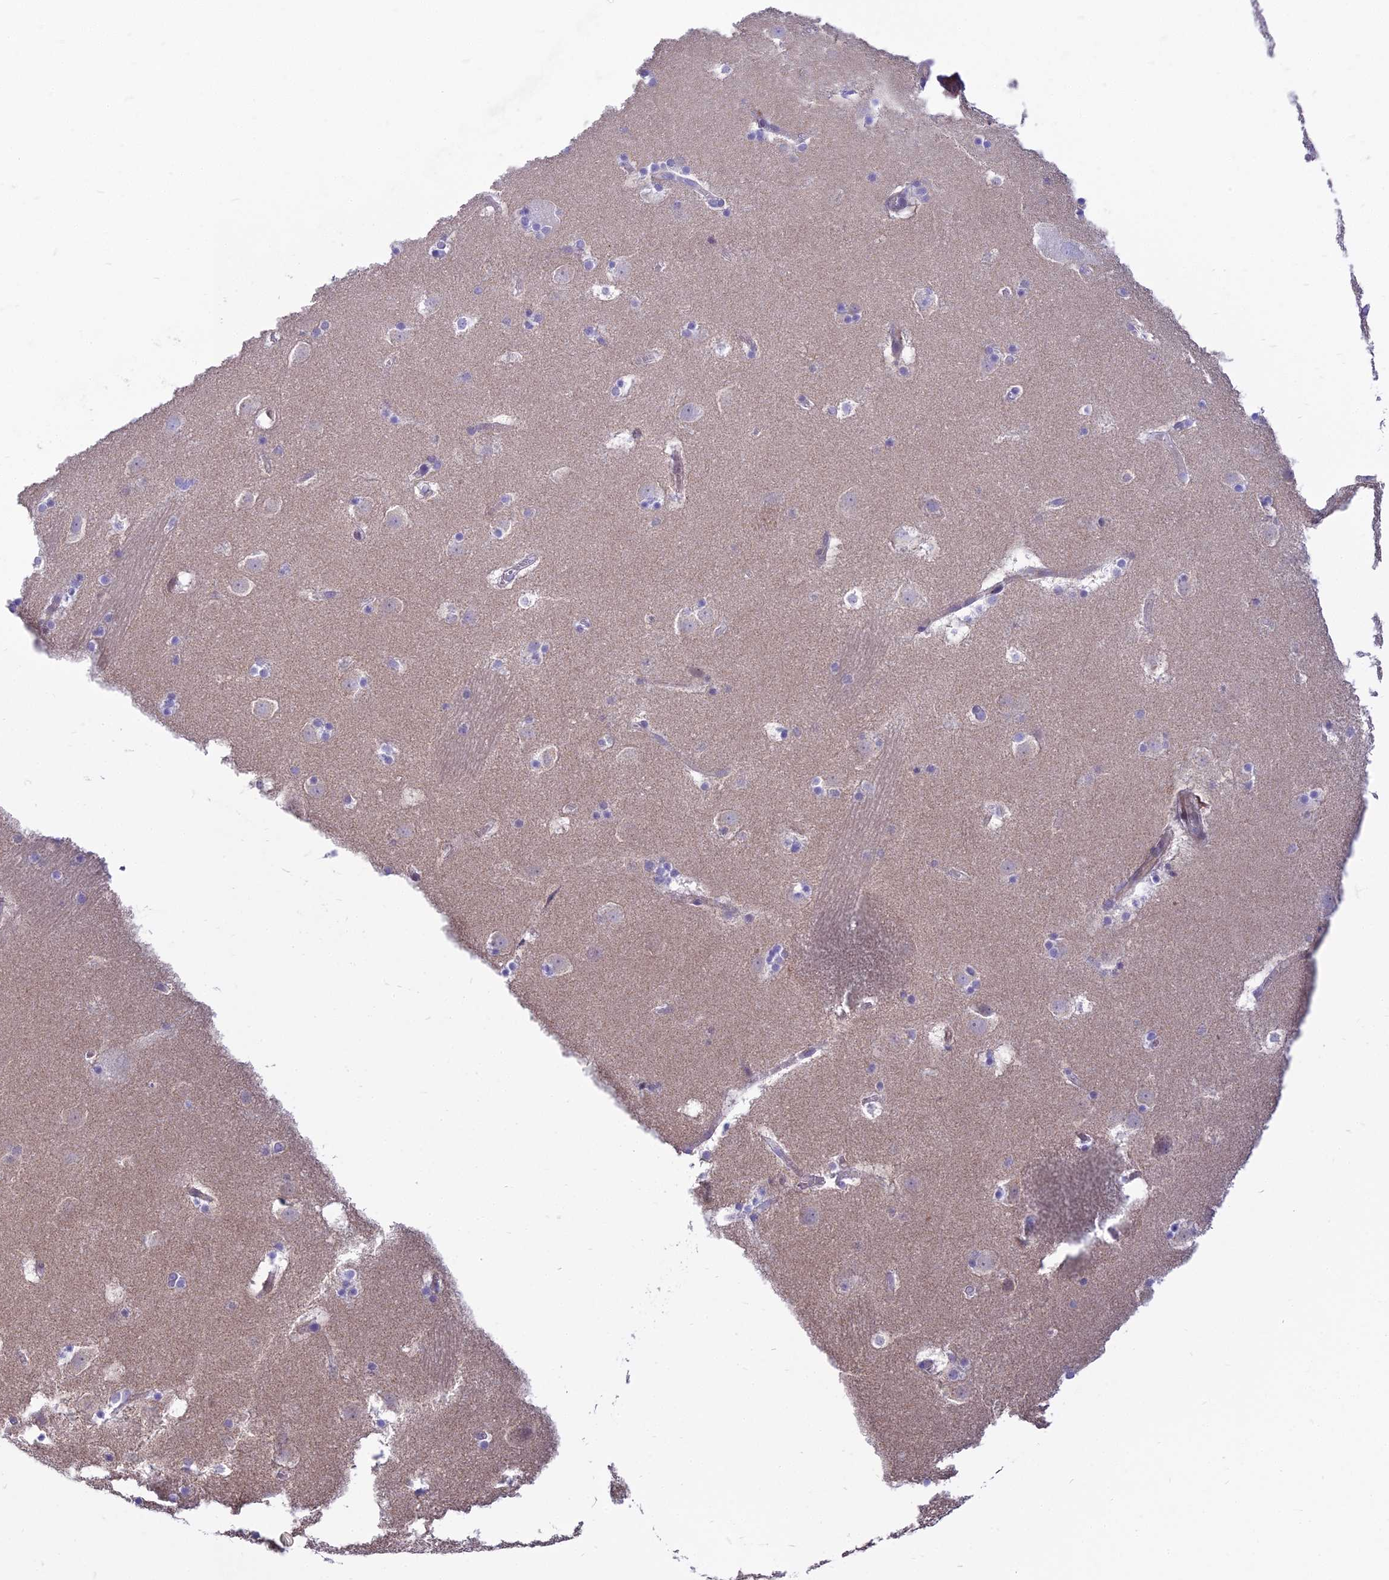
{"staining": {"intensity": "negative", "quantity": "none", "location": "none"}, "tissue": "caudate", "cell_type": "Glial cells", "image_type": "normal", "snomed": [{"axis": "morphology", "description": "Normal tissue, NOS"}, {"axis": "topography", "description": "Lateral ventricle wall"}], "caption": "A photomicrograph of human caudate is negative for staining in glial cells. Brightfield microscopy of immunohistochemistry (IHC) stained with DAB (3,3'-diaminobenzidine) (brown) and hematoxylin (blue), captured at high magnification.", "gene": "SMIM24", "patient": {"sex": "male", "age": 45}}